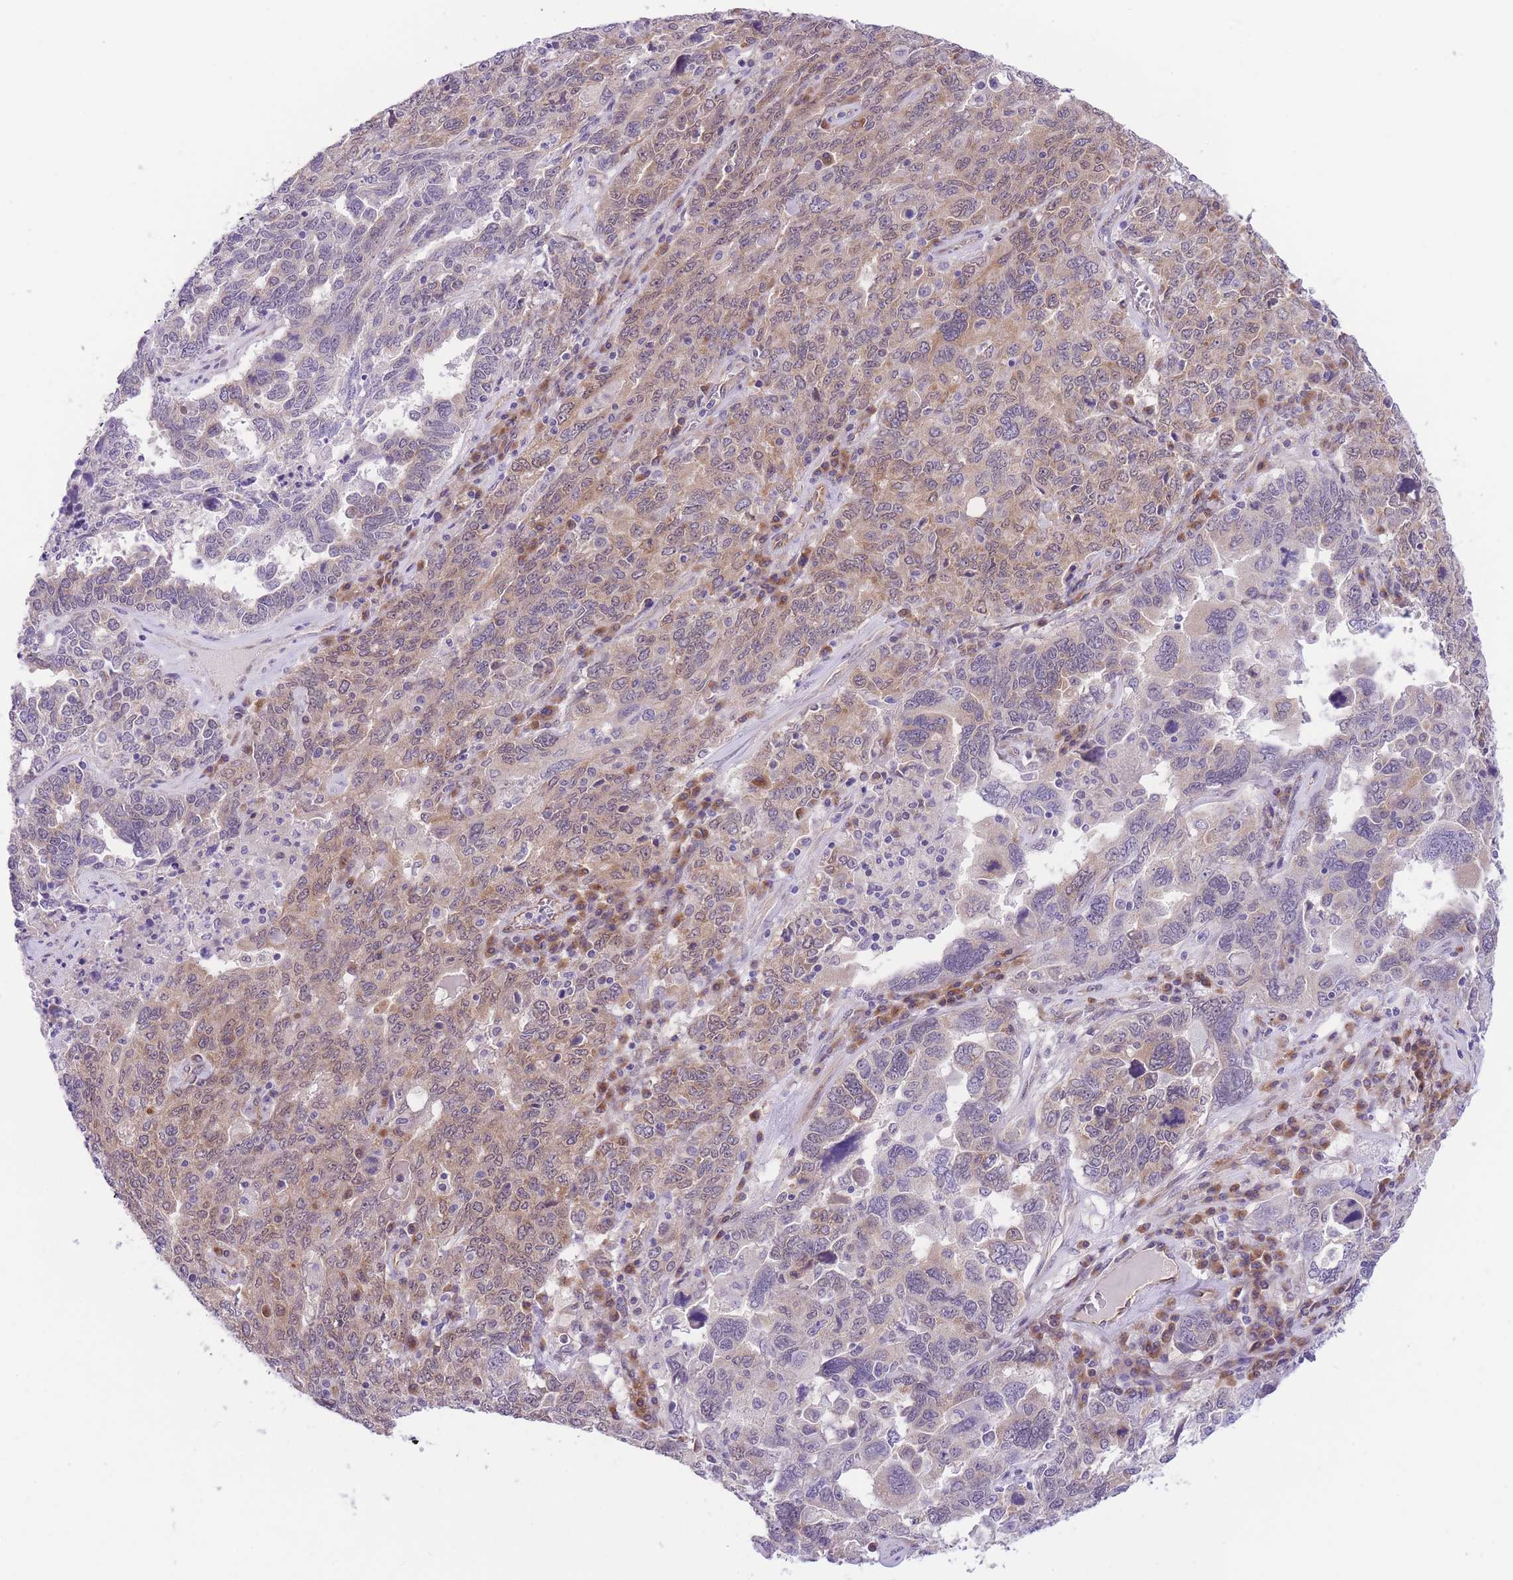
{"staining": {"intensity": "weak", "quantity": "25%-75%", "location": "cytoplasmic/membranous,nuclear"}, "tissue": "ovarian cancer", "cell_type": "Tumor cells", "image_type": "cancer", "snomed": [{"axis": "morphology", "description": "Carcinoma, endometroid"}, {"axis": "topography", "description": "Ovary"}], "caption": "The image demonstrates a brown stain indicating the presence of a protein in the cytoplasmic/membranous and nuclear of tumor cells in endometroid carcinoma (ovarian). (DAB (3,3'-diaminobenzidine) IHC with brightfield microscopy, high magnification).", "gene": "WWOX", "patient": {"sex": "female", "age": 62}}